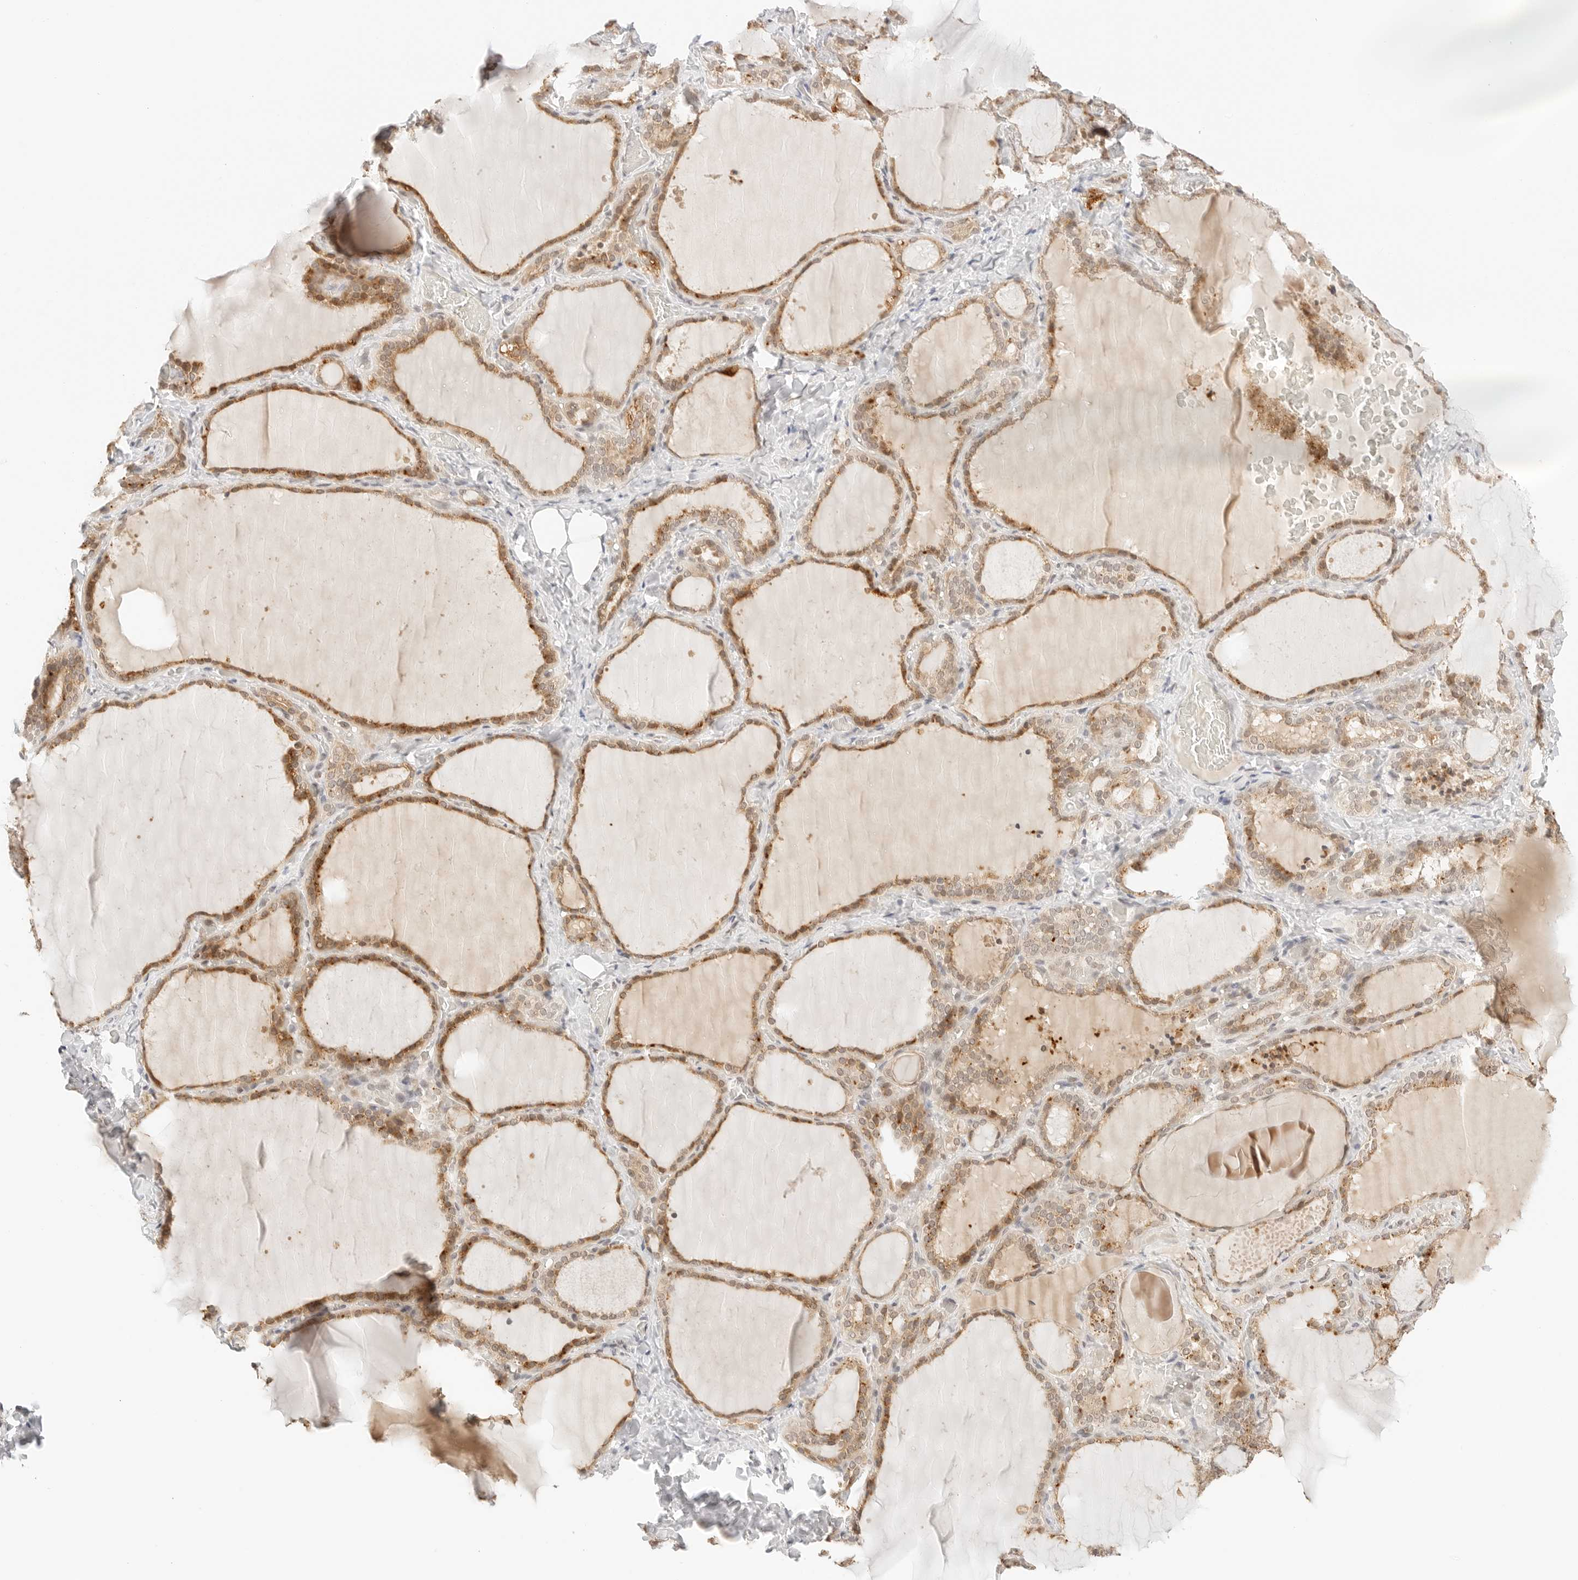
{"staining": {"intensity": "moderate", "quantity": ">75%", "location": "cytoplasmic/membranous"}, "tissue": "thyroid gland", "cell_type": "Glandular cells", "image_type": "normal", "snomed": [{"axis": "morphology", "description": "Normal tissue, NOS"}, {"axis": "topography", "description": "Thyroid gland"}], "caption": "The histopathology image reveals immunohistochemical staining of benign thyroid gland. There is moderate cytoplasmic/membranous expression is identified in approximately >75% of glandular cells.", "gene": "SEPTIN4", "patient": {"sex": "female", "age": 22}}